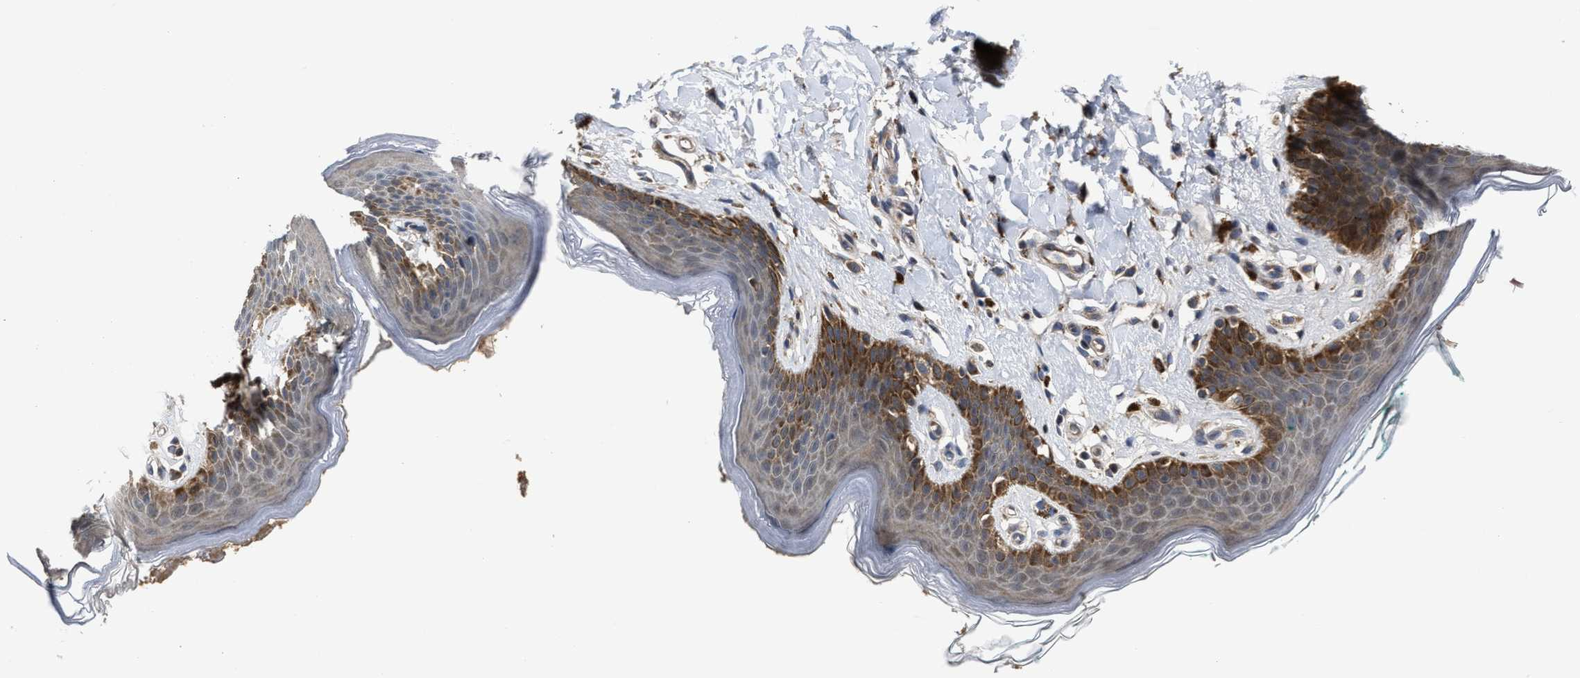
{"staining": {"intensity": "strong", "quantity": ">75%", "location": "cytoplasmic/membranous"}, "tissue": "skin", "cell_type": "Epidermal cells", "image_type": "normal", "snomed": [{"axis": "morphology", "description": "Normal tissue, NOS"}, {"axis": "topography", "description": "Vulva"}], "caption": "Immunohistochemical staining of benign human skin exhibits high levels of strong cytoplasmic/membranous expression in approximately >75% of epidermal cells.", "gene": "PASK", "patient": {"sex": "female", "age": 66}}